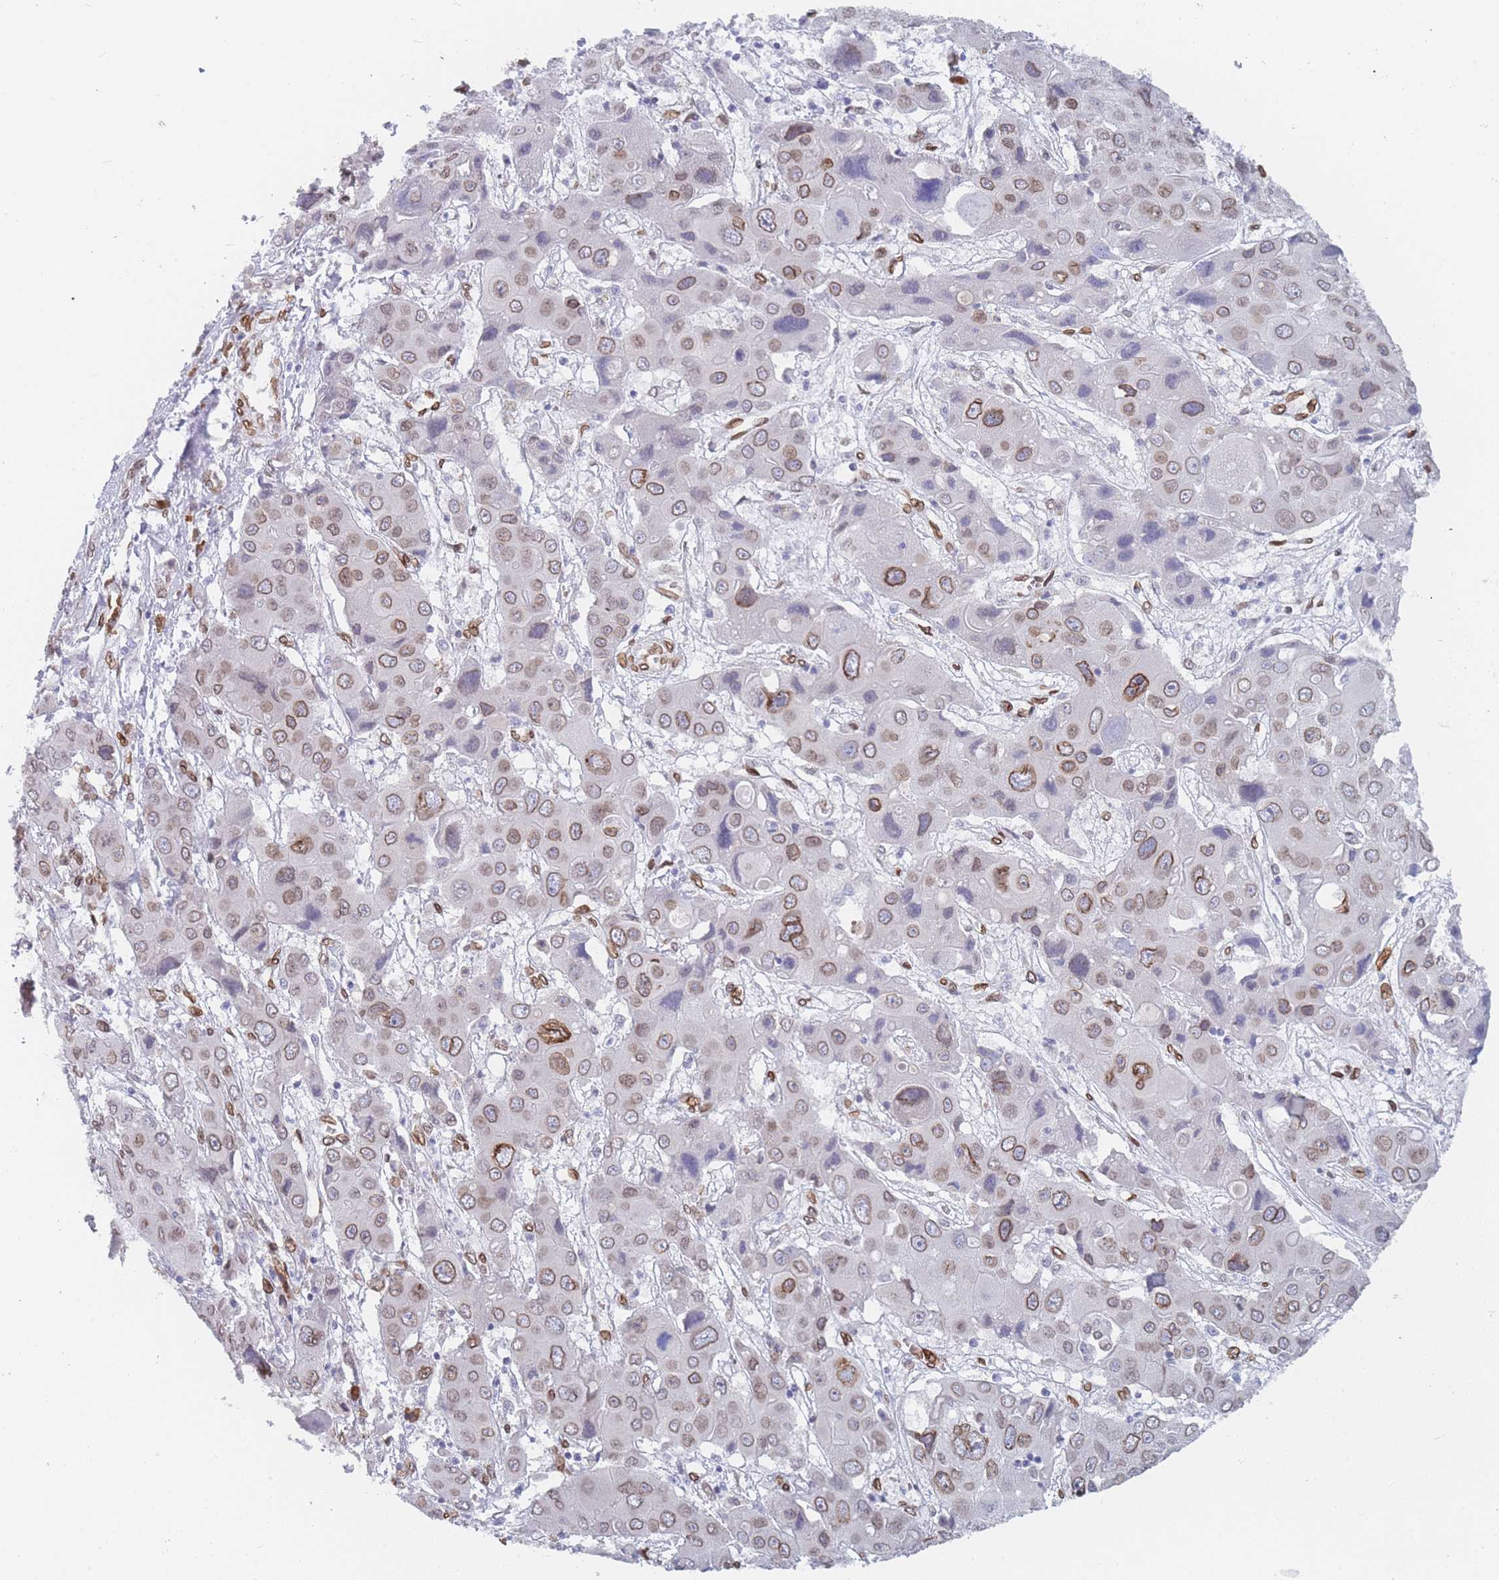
{"staining": {"intensity": "moderate", "quantity": ">75%", "location": "cytoplasmic/membranous,nuclear"}, "tissue": "liver cancer", "cell_type": "Tumor cells", "image_type": "cancer", "snomed": [{"axis": "morphology", "description": "Cholangiocarcinoma"}, {"axis": "topography", "description": "Liver"}], "caption": "Moderate cytoplasmic/membranous and nuclear staining is identified in about >75% of tumor cells in liver cancer (cholangiocarcinoma). (DAB IHC, brown staining for protein, blue staining for nuclei).", "gene": "ZBTB1", "patient": {"sex": "male", "age": 67}}